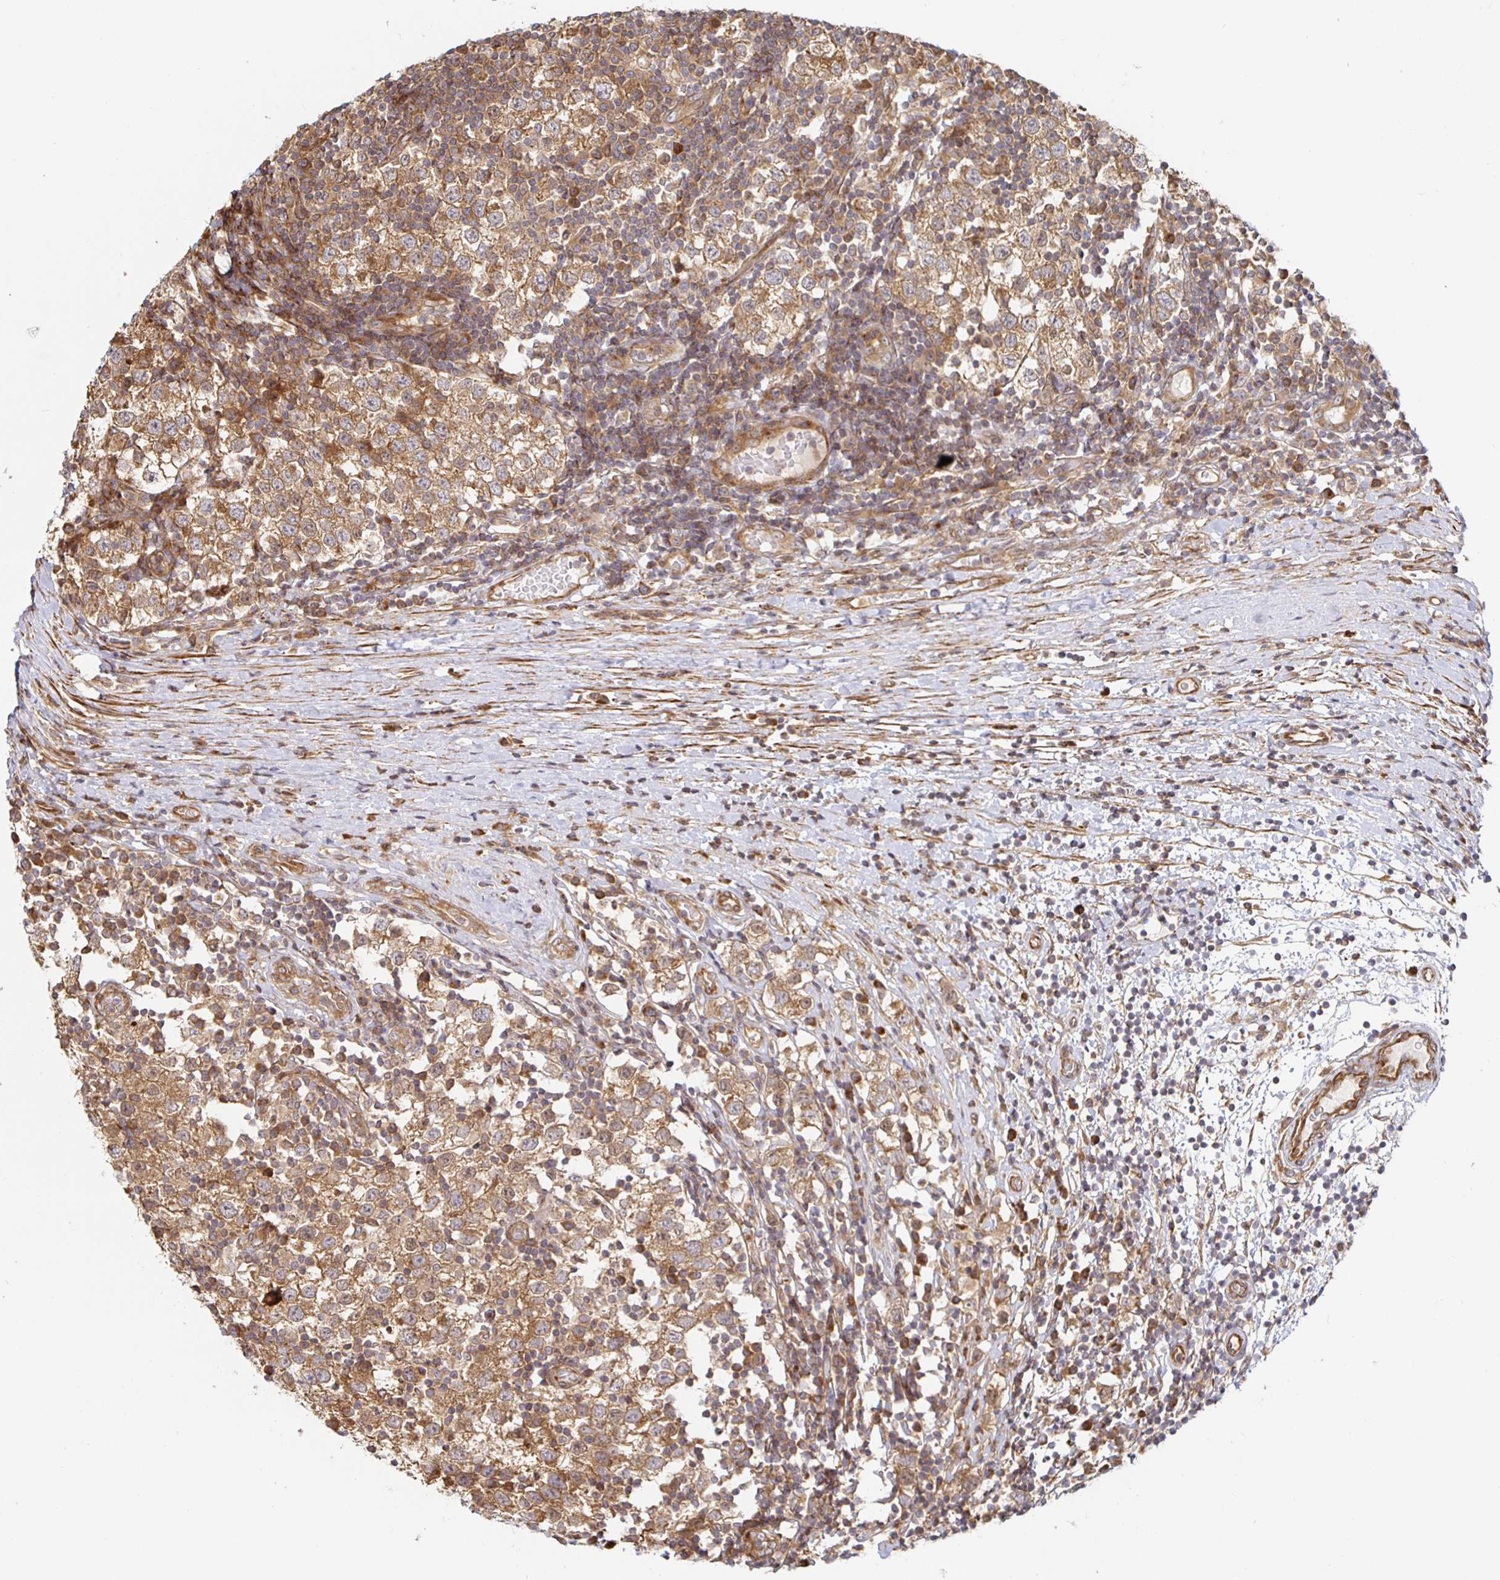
{"staining": {"intensity": "moderate", "quantity": ">75%", "location": "cytoplasmic/membranous"}, "tissue": "testis cancer", "cell_type": "Tumor cells", "image_type": "cancer", "snomed": [{"axis": "morphology", "description": "Seminoma, NOS"}, {"axis": "topography", "description": "Testis"}], "caption": "A brown stain shows moderate cytoplasmic/membranous staining of a protein in human testis cancer (seminoma) tumor cells. Using DAB (3,3'-diaminobenzidine) (brown) and hematoxylin (blue) stains, captured at high magnification using brightfield microscopy.", "gene": "STRAP", "patient": {"sex": "male", "age": 34}}